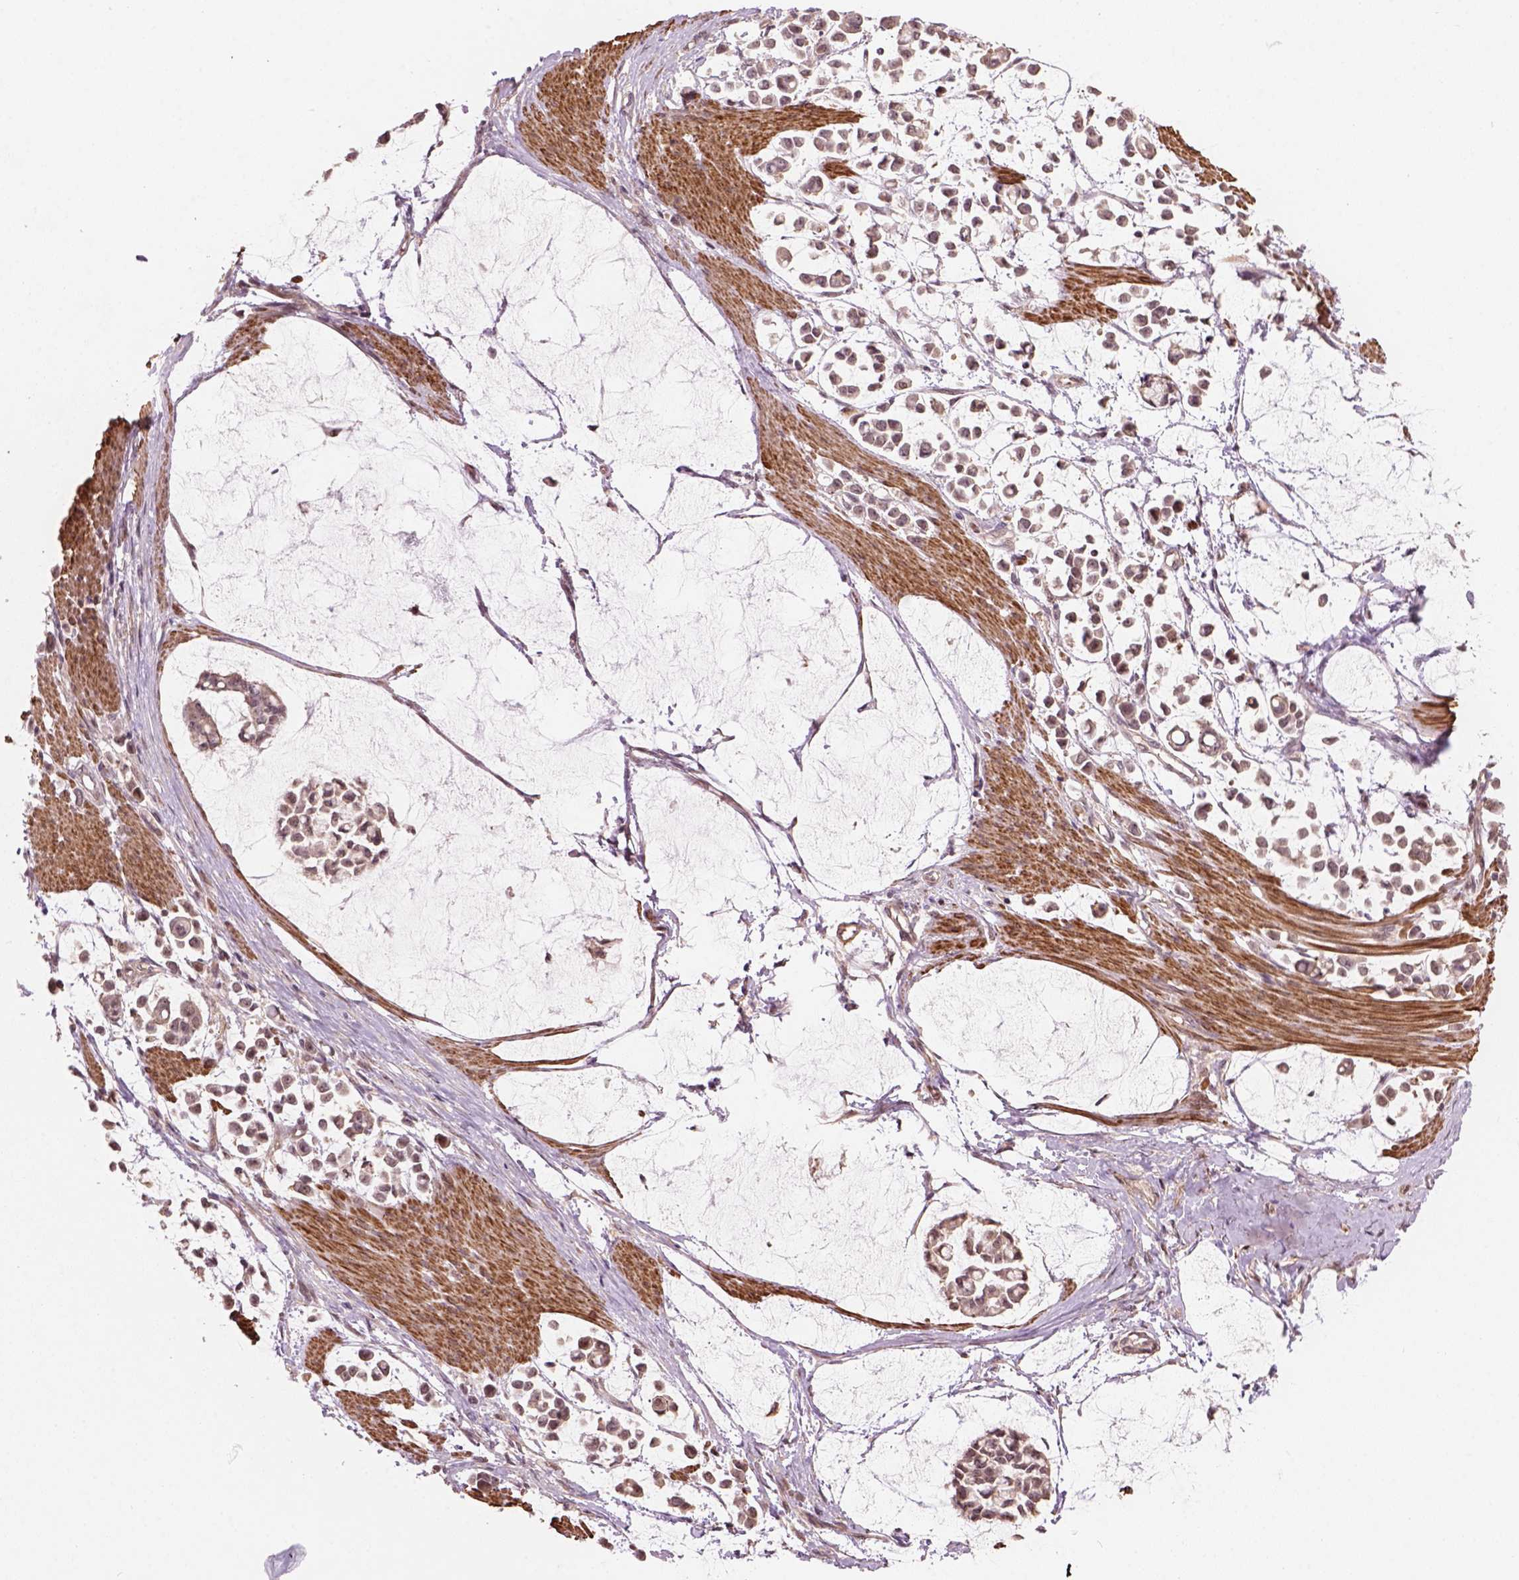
{"staining": {"intensity": "weak", "quantity": ">75%", "location": "cytoplasmic/membranous,nuclear"}, "tissue": "stomach cancer", "cell_type": "Tumor cells", "image_type": "cancer", "snomed": [{"axis": "morphology", "description": "Adenocarcinoma, NOS"}, {"axis": "topography", "description": "Stomach"}], "caption": "A micrograph showing weak cytoplasmic/membranous and nuclear expression in approximately >75% of tumor cells in stomach cancer, as visualized by brown immunohistochemical staining.", "gene": "PSMD11", "patient": {"sex": "male", "age": 82}}